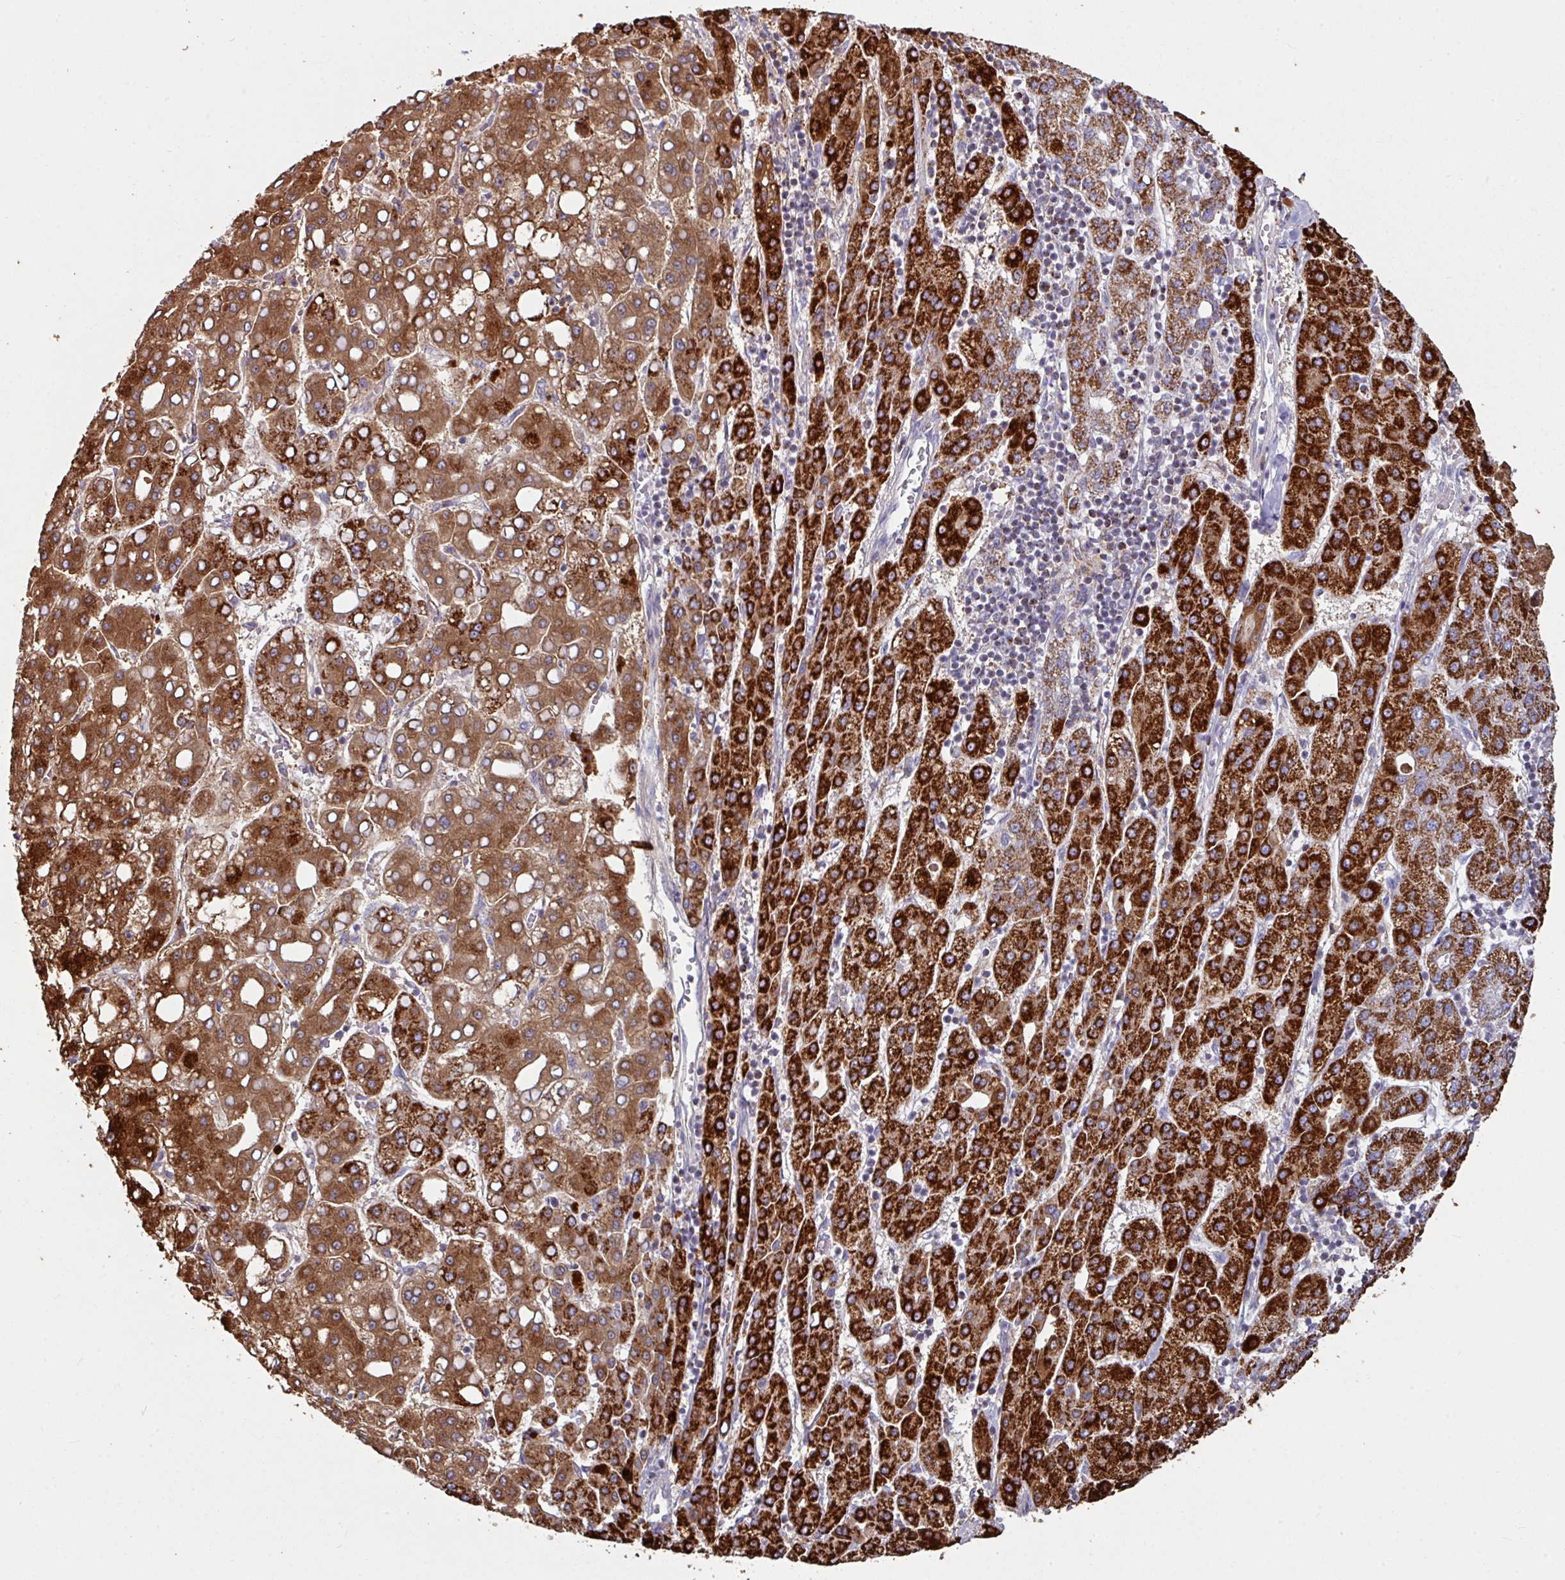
{"staining": {"intensity": "strong", "quantity": ">75%", "location": "cytoplasmic/membranous"}, "tissue": "liver cancer", "cell_type": "Tumor cells", "image_type": "cancer", "snomed": [{"axis": "morphology", "description": "Carcinoma, Hepatocellular, NOS"}, {"axis": "topography", "description": "Liver"}], "caption": "Brown immunohistochemical staining in human liver hepatocellular carcinoma exhibits strong cytoplasmic/membranous positivity in approximately >75% of tumor cells.", "gene": "OR2D3", "patient": {"sex": "male", "age": 65}}